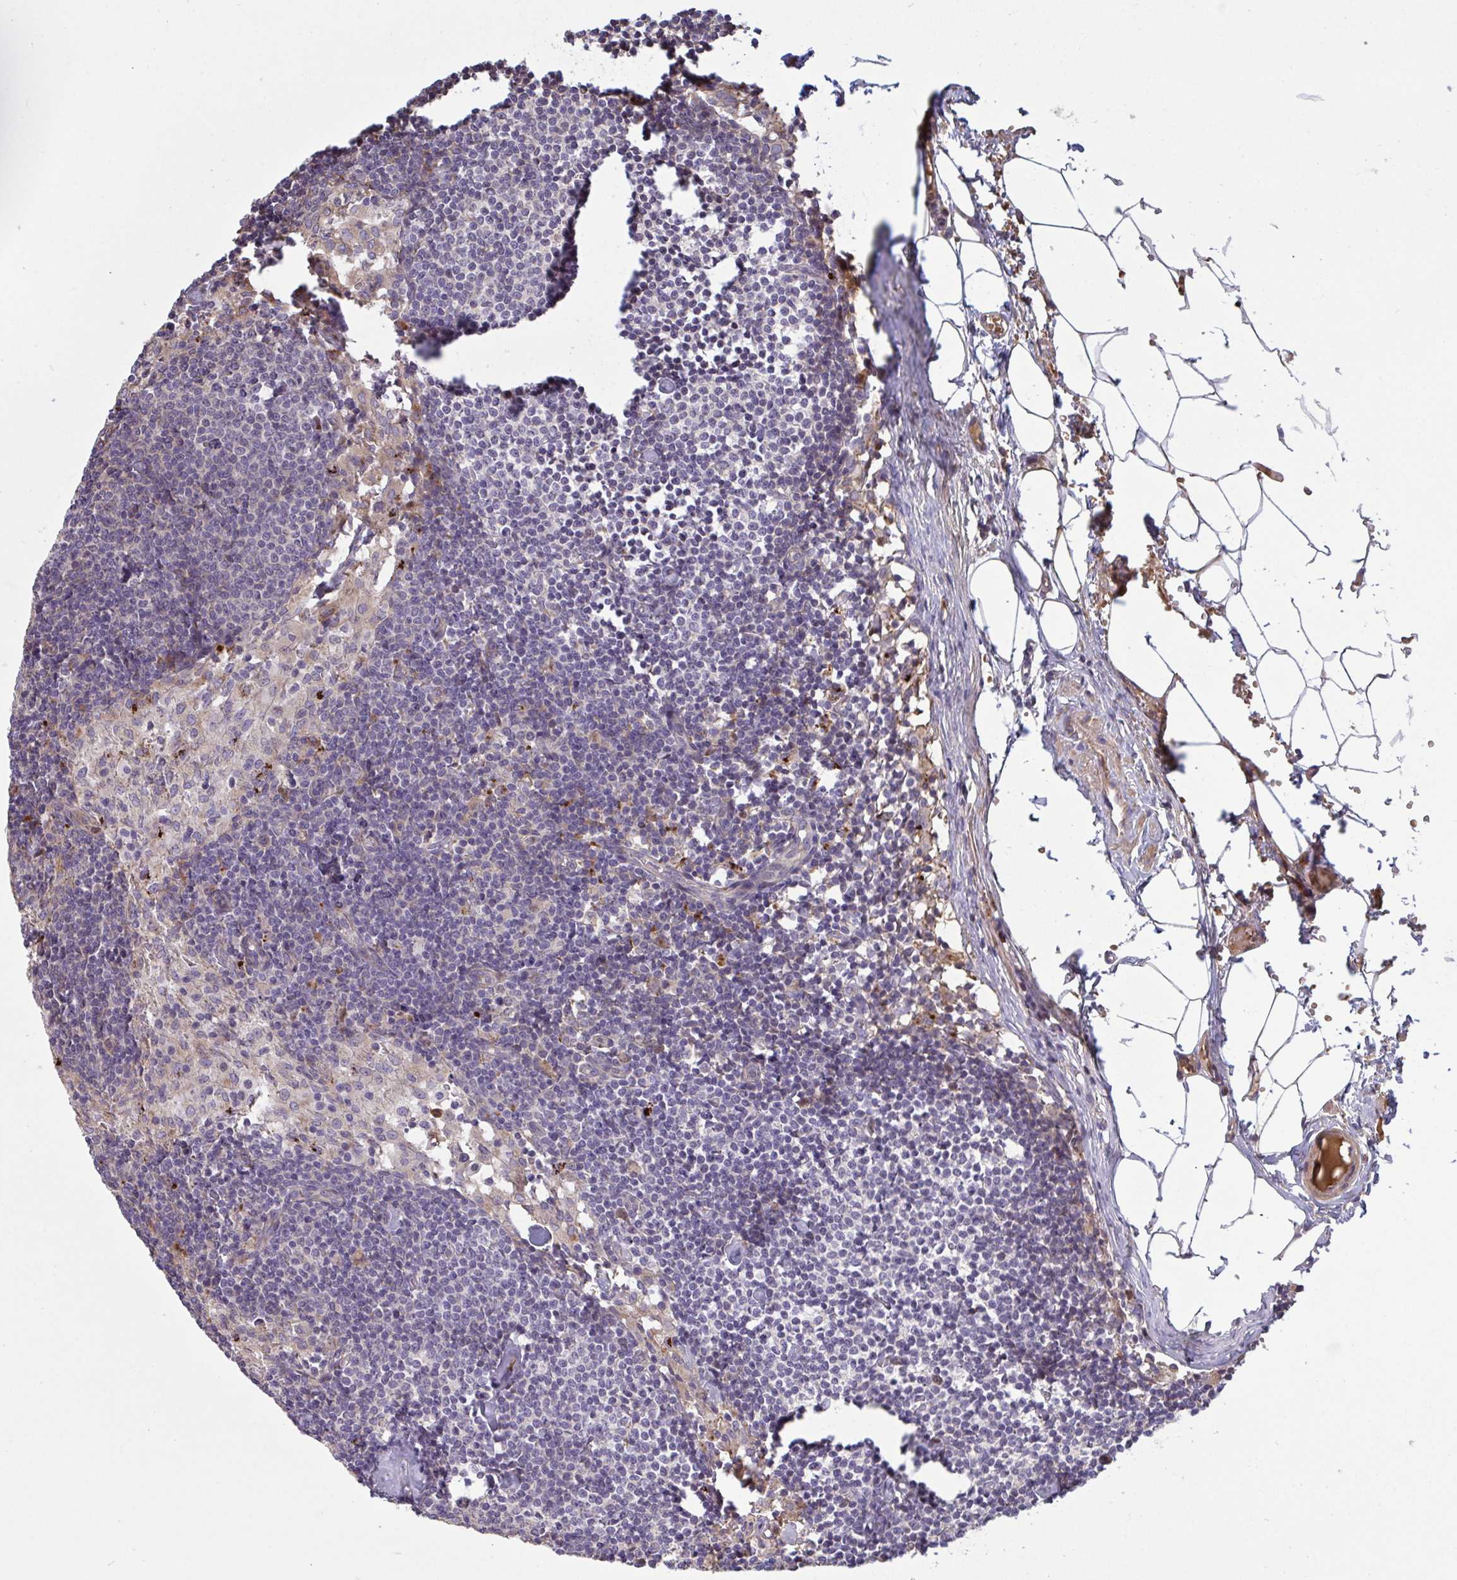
{"staining": {"intensity": "moderate", "quantity": "25%-75%", "location": "cytoplasmic/membranous"}, "tissue": "lymph node", "cell_type": "Germinal center cells", "image_type": "normal", "snomed": [{"axis": "morphology", "description": "Normal tissue, NOS"}, {"axis": "topography", "description": "Lymph node"}], "caption": "Protein staining by IHC exhibits moderate cytoplasmic/membranous positivity in approximately 25%-75% of germinal center cells in unremarkable lymph node. Using DAB (brown) and hematoxylin (blue) stains, captured at high magnification using brightfield microscopy.", "gene": "IL1R1", "patient": {"sex": "male", "age": 49}}